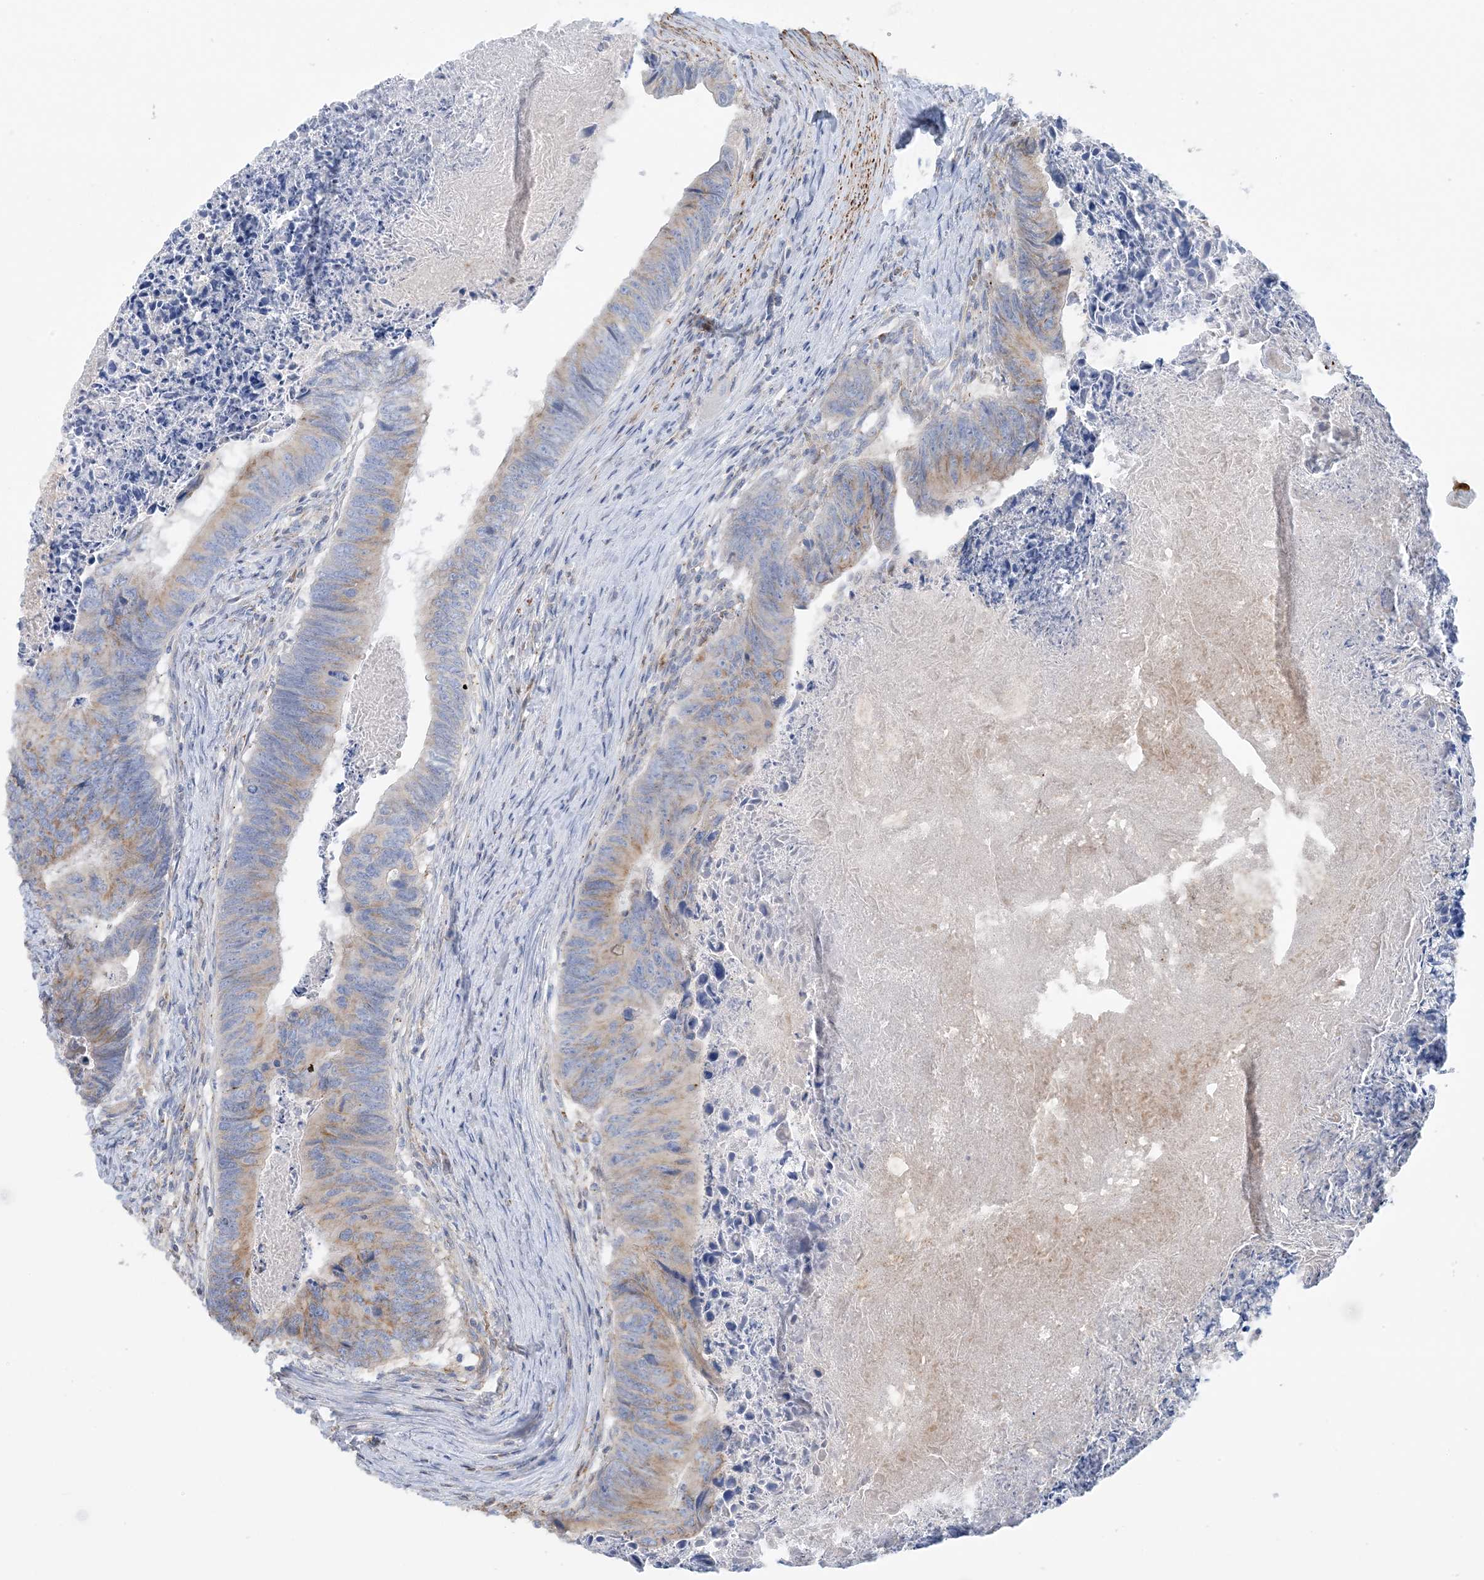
{"staining": {"intensity": "weak", "quantity": "25%-75%", "location": "cytoplasmic/membranous"}, "tissue": "colorectal cancer", "cell_type": "Tumor cells", "image_type": "cancer", "snomed": [{"axis": "morphology", "description": "Adenocarcinoma, NOS"}, {"axis": "topography", "description": "Colon"}], "caption": "Protein staining displays weak cytoplasmic/membranous positivity in about 25%-75% of tumor cells in adenocarcinoma (colorectal). The protein of interest is stained brown, and the nuclei are stained in blue (DAB IHC with brightfield microscopy, high magnification).", "gene": "CALHM5", "patient": {"sex": "female", "age": 67}}